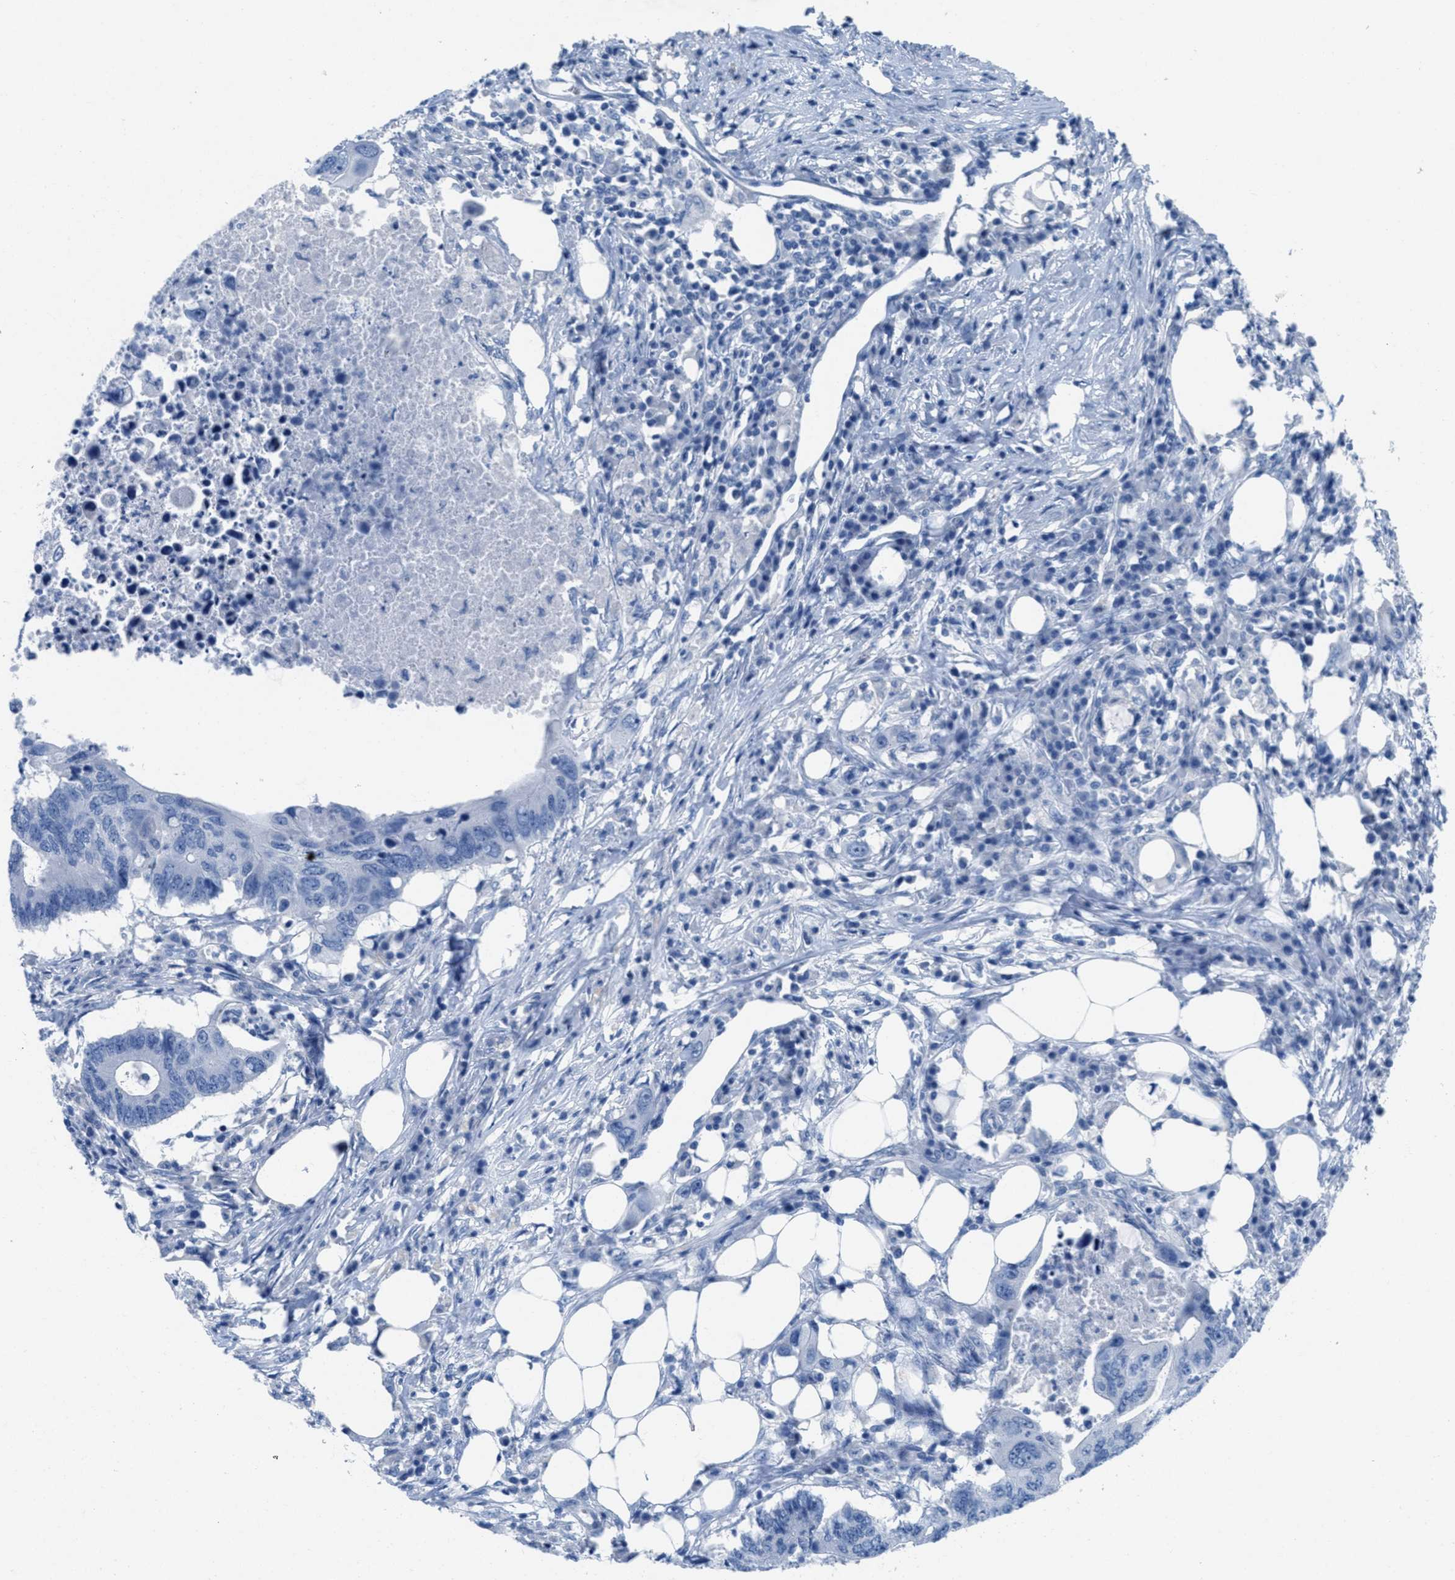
{"staining": {"intensity": "negative", "quantity": "none", "location": "none"}, "tissue": "colorectal cancer", "cell_type": "Tumor cells", "image_type": "cancer", "snomed": [{"axis": "morphology", "description": "Adenocarcinoma, NOS"}, {"axis": "topography", "description": "Colon"}], "caption": "A high-resolution image shows IHC staining of colorectal adenocarcinoma, which exhibits no significant staining in tumor cells.", "gene": "GALNT17", "patient": {"sex": "male", "age": 71}}